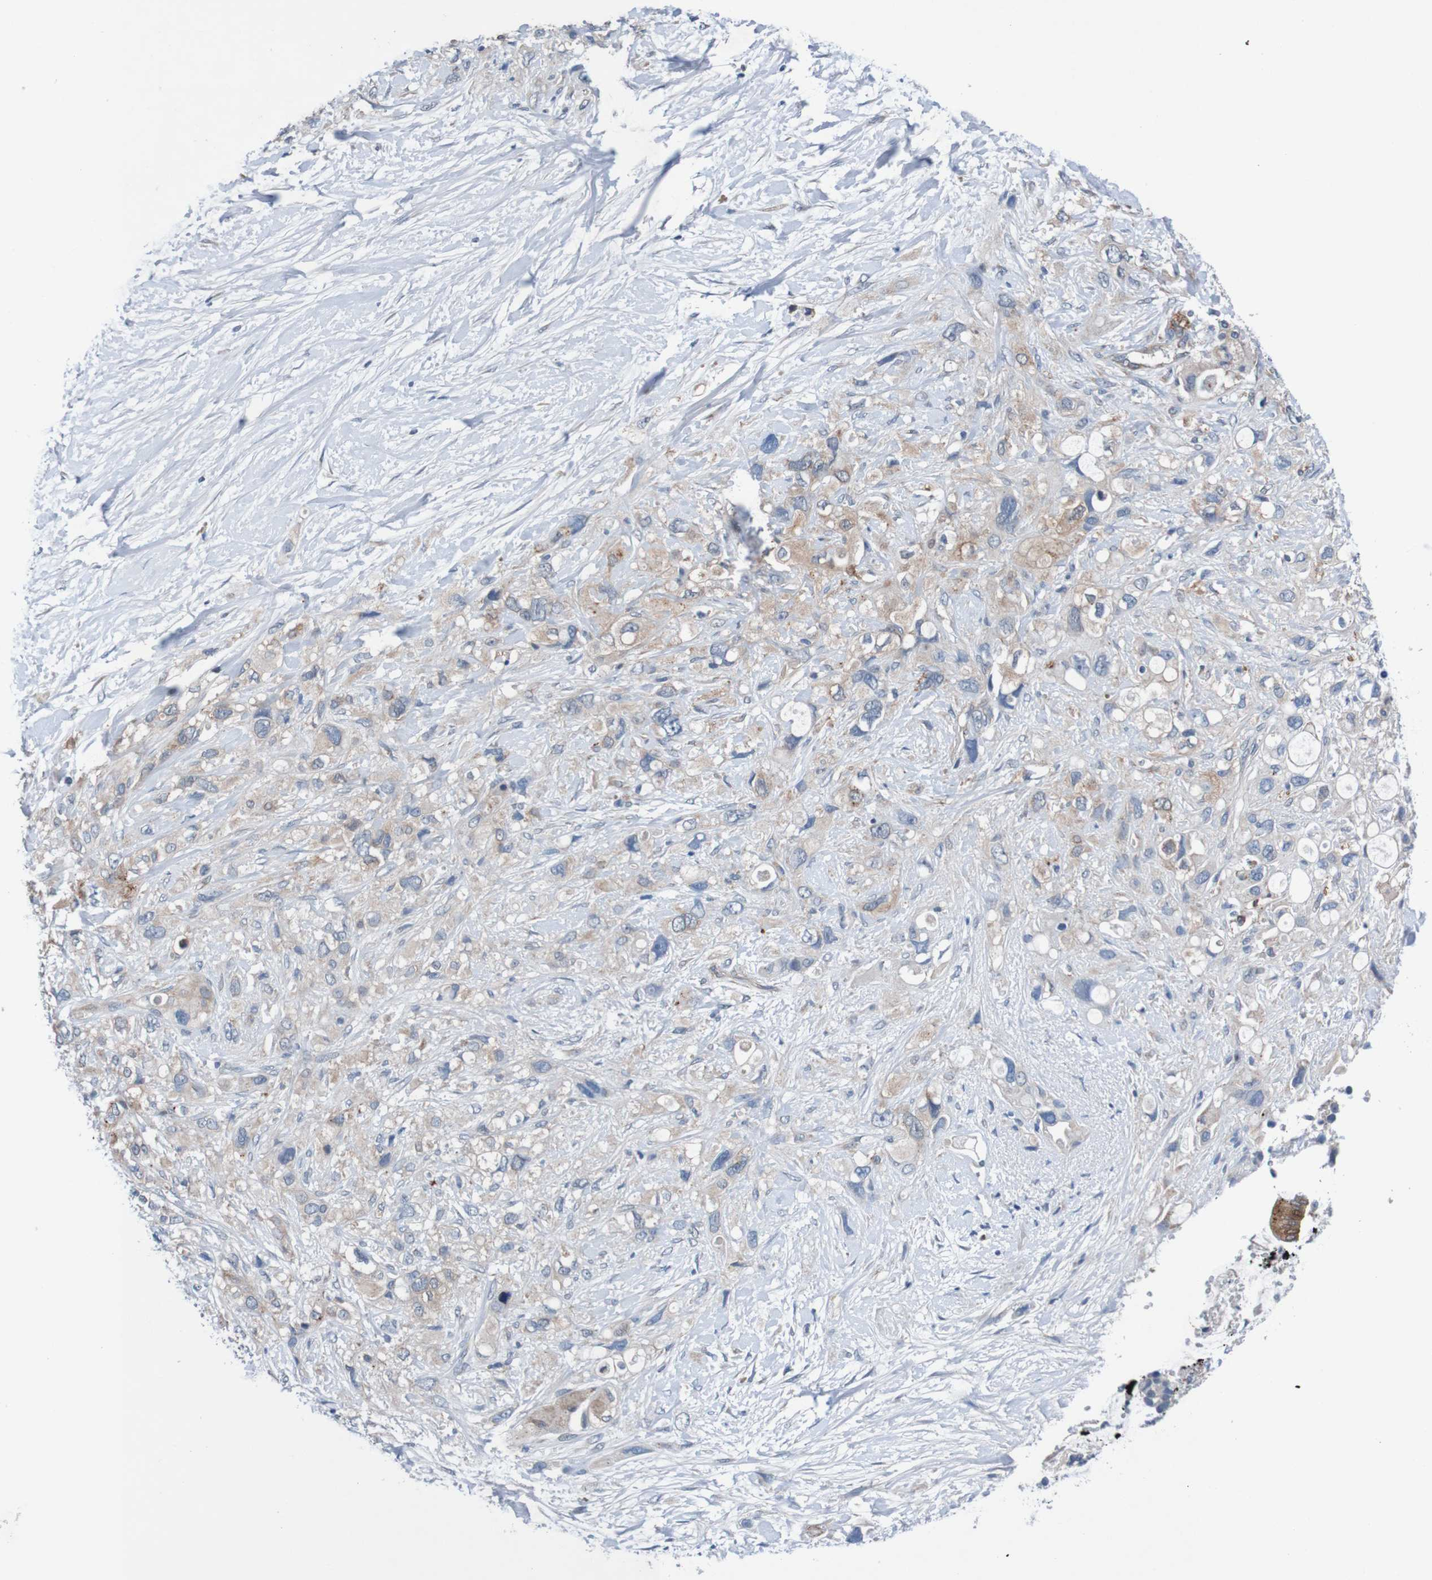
{"staining": {"intensity": "weak", "quantity": ">75%", "location": "cytoplasmic/membranous"}, "tissue": "pancreatic cancer", "cell_type": "Tumor cells", "image_type": "cancer", "snomed": [{"axis": "morphology", "description": "Adenocarcinoma, NOS"}, {"axis": "topography", "description": "Pancreas"}], "caption": "The micrograph shows a brown stain indicating the presence of a protein in the cytoplasmic/membranous of tumor cells in pancreatic cancer (adenocarcinoma).", "gene": "CPED1", "patient": {"sex": "female", "age": 56}}